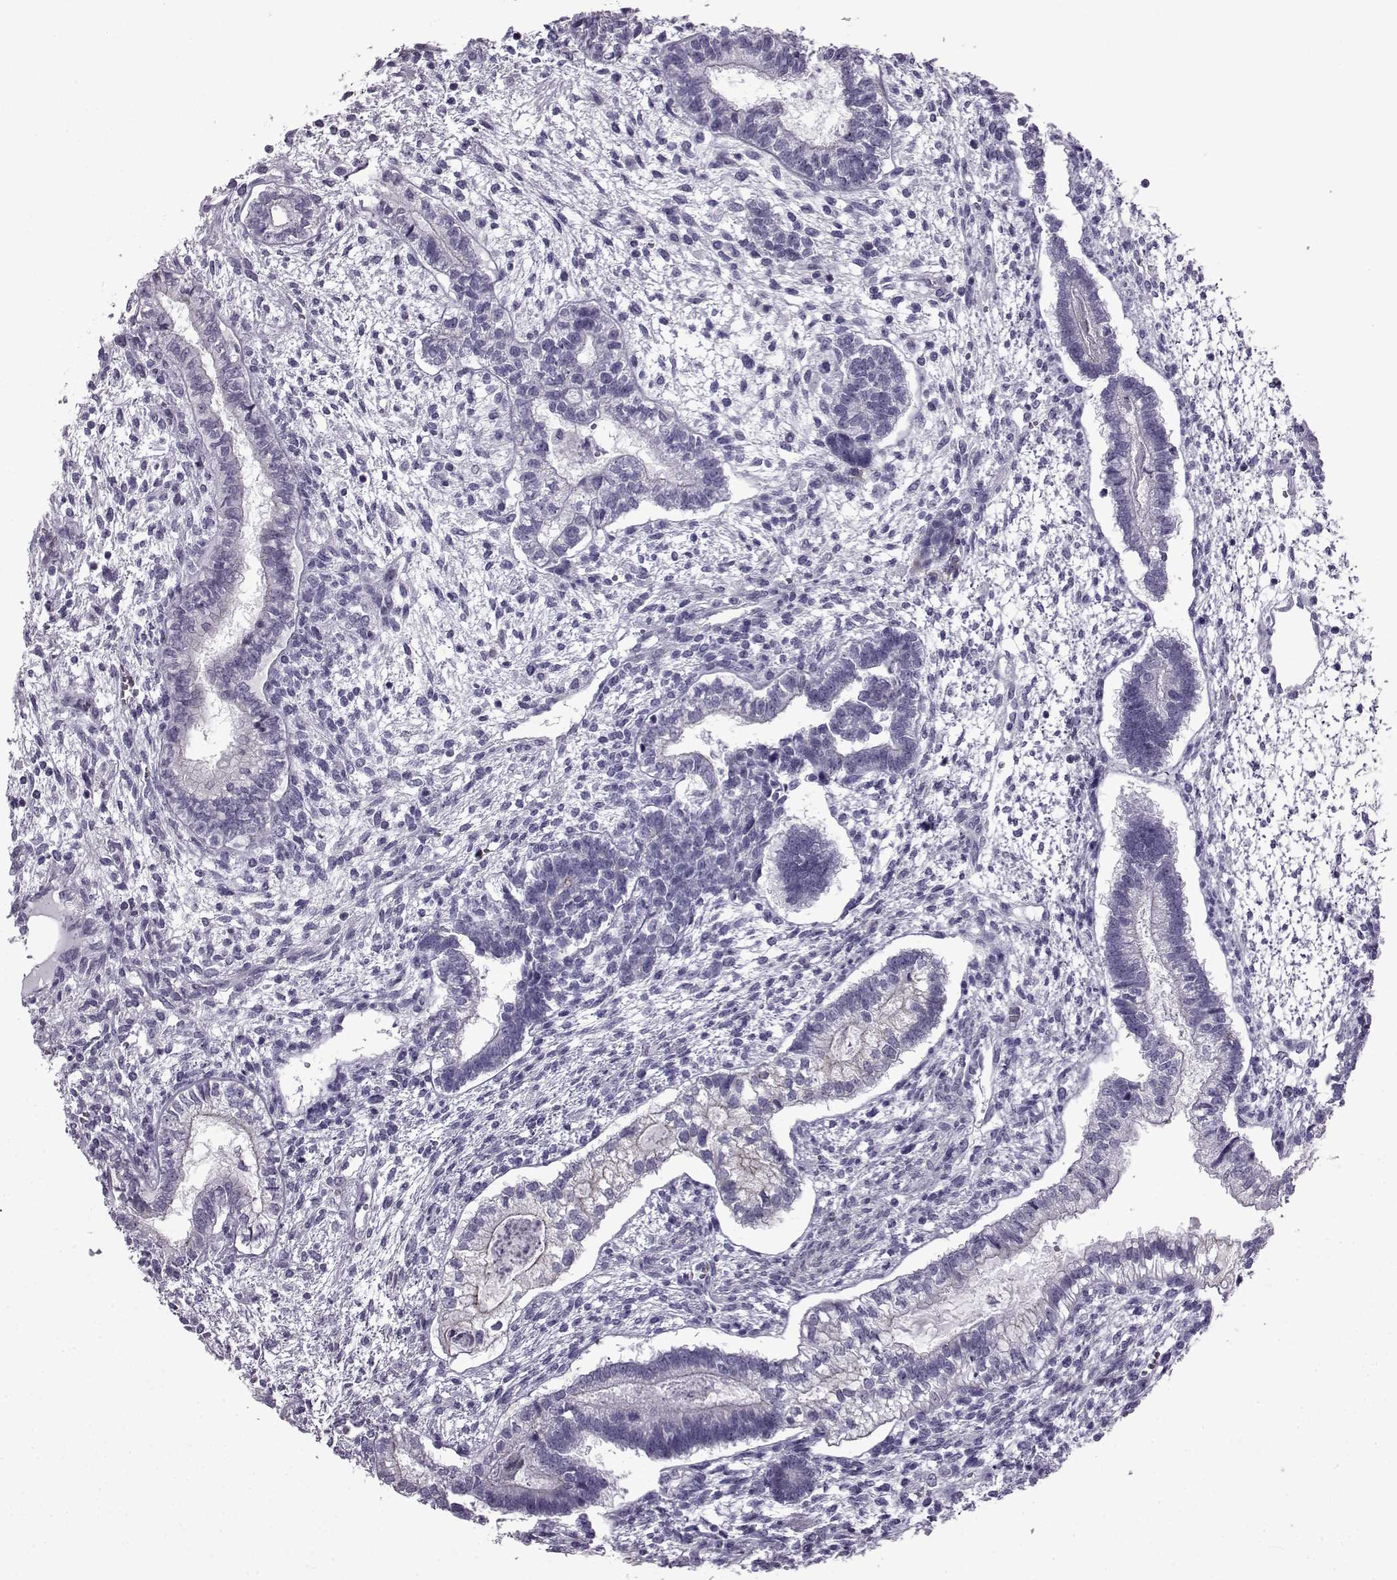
{"staining": {"intensity": "negative", "quantity": "none", "location": "none"}, "tissue": "testis cancer", "cell_type": "Tumor cells", "image_type": "cancer", "snomed": [{"axis": "morphology", "description": "Carcinoma, Embryonal, NOS"}, {"axis": "topography", "description": "Testis"}], "caption": "Immunohistochemistry image of neoplastic tissue: embryonal carcinoma (testis) stained with DAB (3,3'-diaminobenzidine) exhibits no significant protein positivity in tumor cells.", "gene": "SLC28A2", "patient": {"sex": "male", "age": 37}}